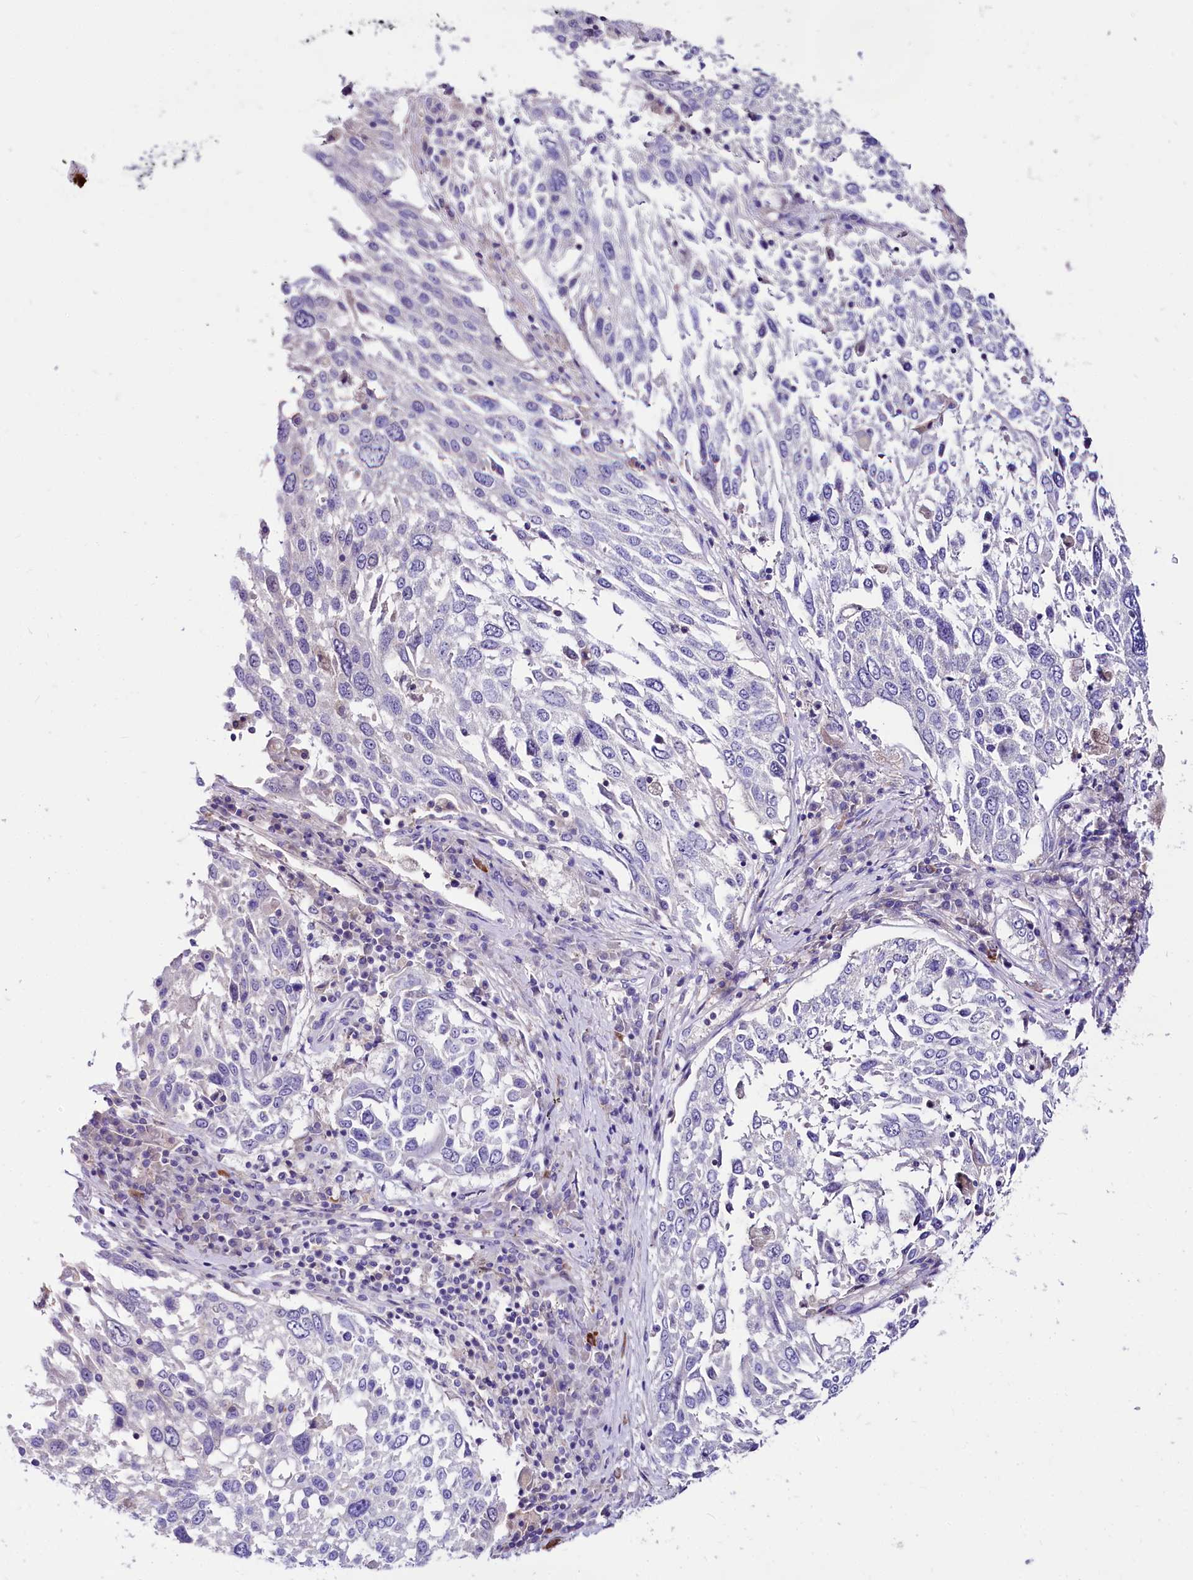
{"staining": {"intensity": "negative", "quantity": "none", "location": "none"}, "tissue": "lung cancer", "cell_type": "Tumor cells", "image_type": "cancer", "snomed": [{"axis": "morphology", "description": "Squamous cell carcinoma, NOS"}, {"axis": "topography", "description": "Lung"}], "caption": "High power microscopy image of an immunohistochemistry (IHC) image of lung cancer (squamous cell carcinoma), revealing no significant positivity in tumor cells. Nuclei are stained in blue.", "gene": "ABHD5", "patient": {"sex": "male", "age": 65}}